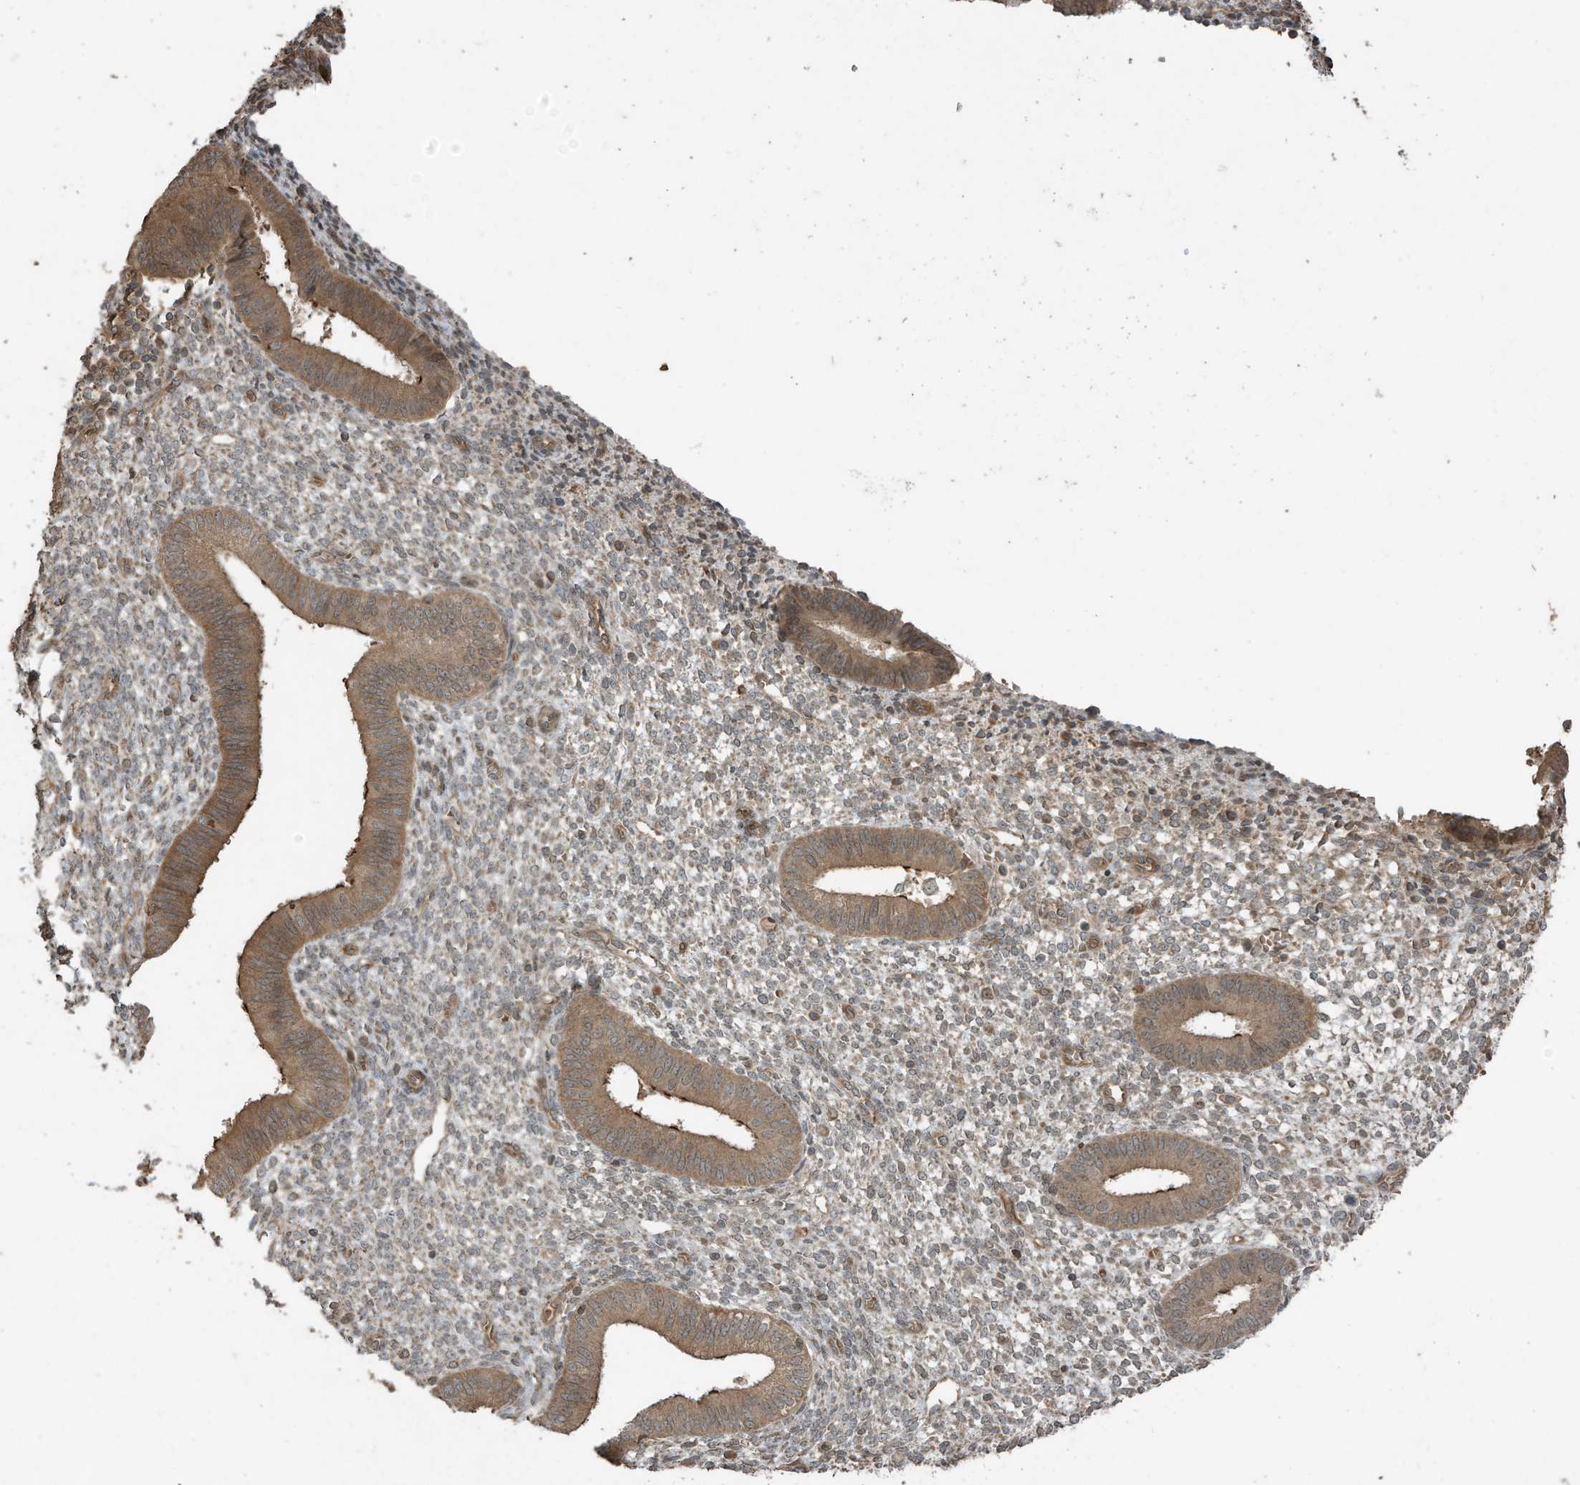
{"staining": {"intensity": "moderate", "quantity": "<25%", "location": "cytoplasmic/membranous"}, "tissue": "endometrium", "cell_type": "Cells in endometrial stroma", "image_type": "normal", "snomed": [{"axis": "morphology", "description": "Normal tissue, NOS"}, {"axis": "topography", "description": "Endometrium"}], "caption": "Protein staining of unremarkable endometrium displays moderate cytoplasmic/membranous expression in about <25% of cells in endometrial stroma. Using DAB (brown) and hematoxylin (blue) stains, captured at high magnification using brightfield microscopy.", "gene": "ZNF653", "patient": {"sex": "female", "age": 46}}